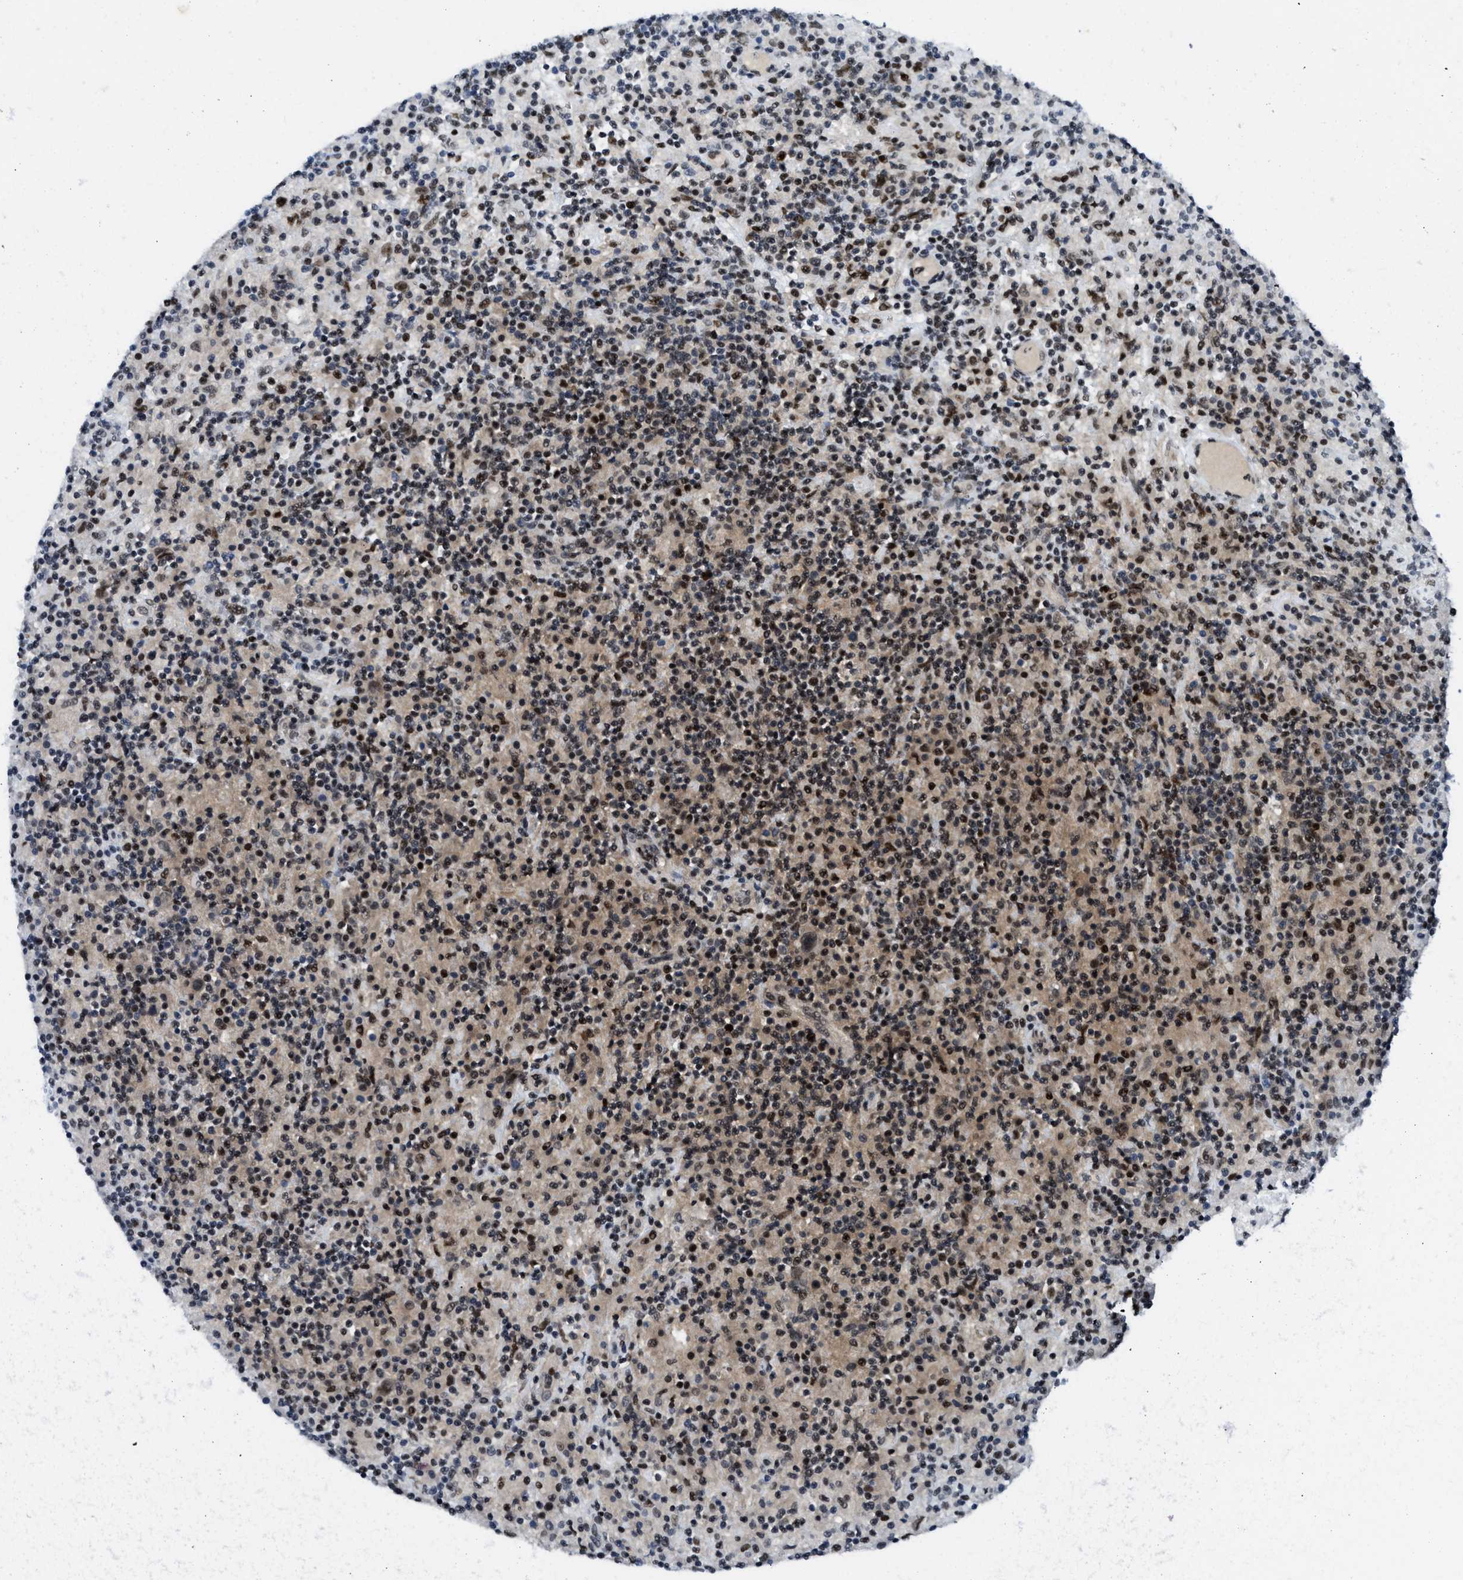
{"staining": {"intensity": "moderate", "quantity": ">75%", "location": "nuclear"}, "tissue": "lymphoma", "cell_type": "Tumor cells", "image_type": "cancer", "snomed": [{"axis": "morphology", "description": "Hodgkin's disease, NOS"}, {"axis": "topography", "description": "Lymph node"}], "caption": "Immunohistochemical staining of human Hodgkin's disease exhibits moderate nuclear protein staining in about >75% of tumor cells. (DAB = brown stain, brightfield microscopy at high magnification).", "gene": "NCOA1", "patient": {"sex": "male", "age": 70}}